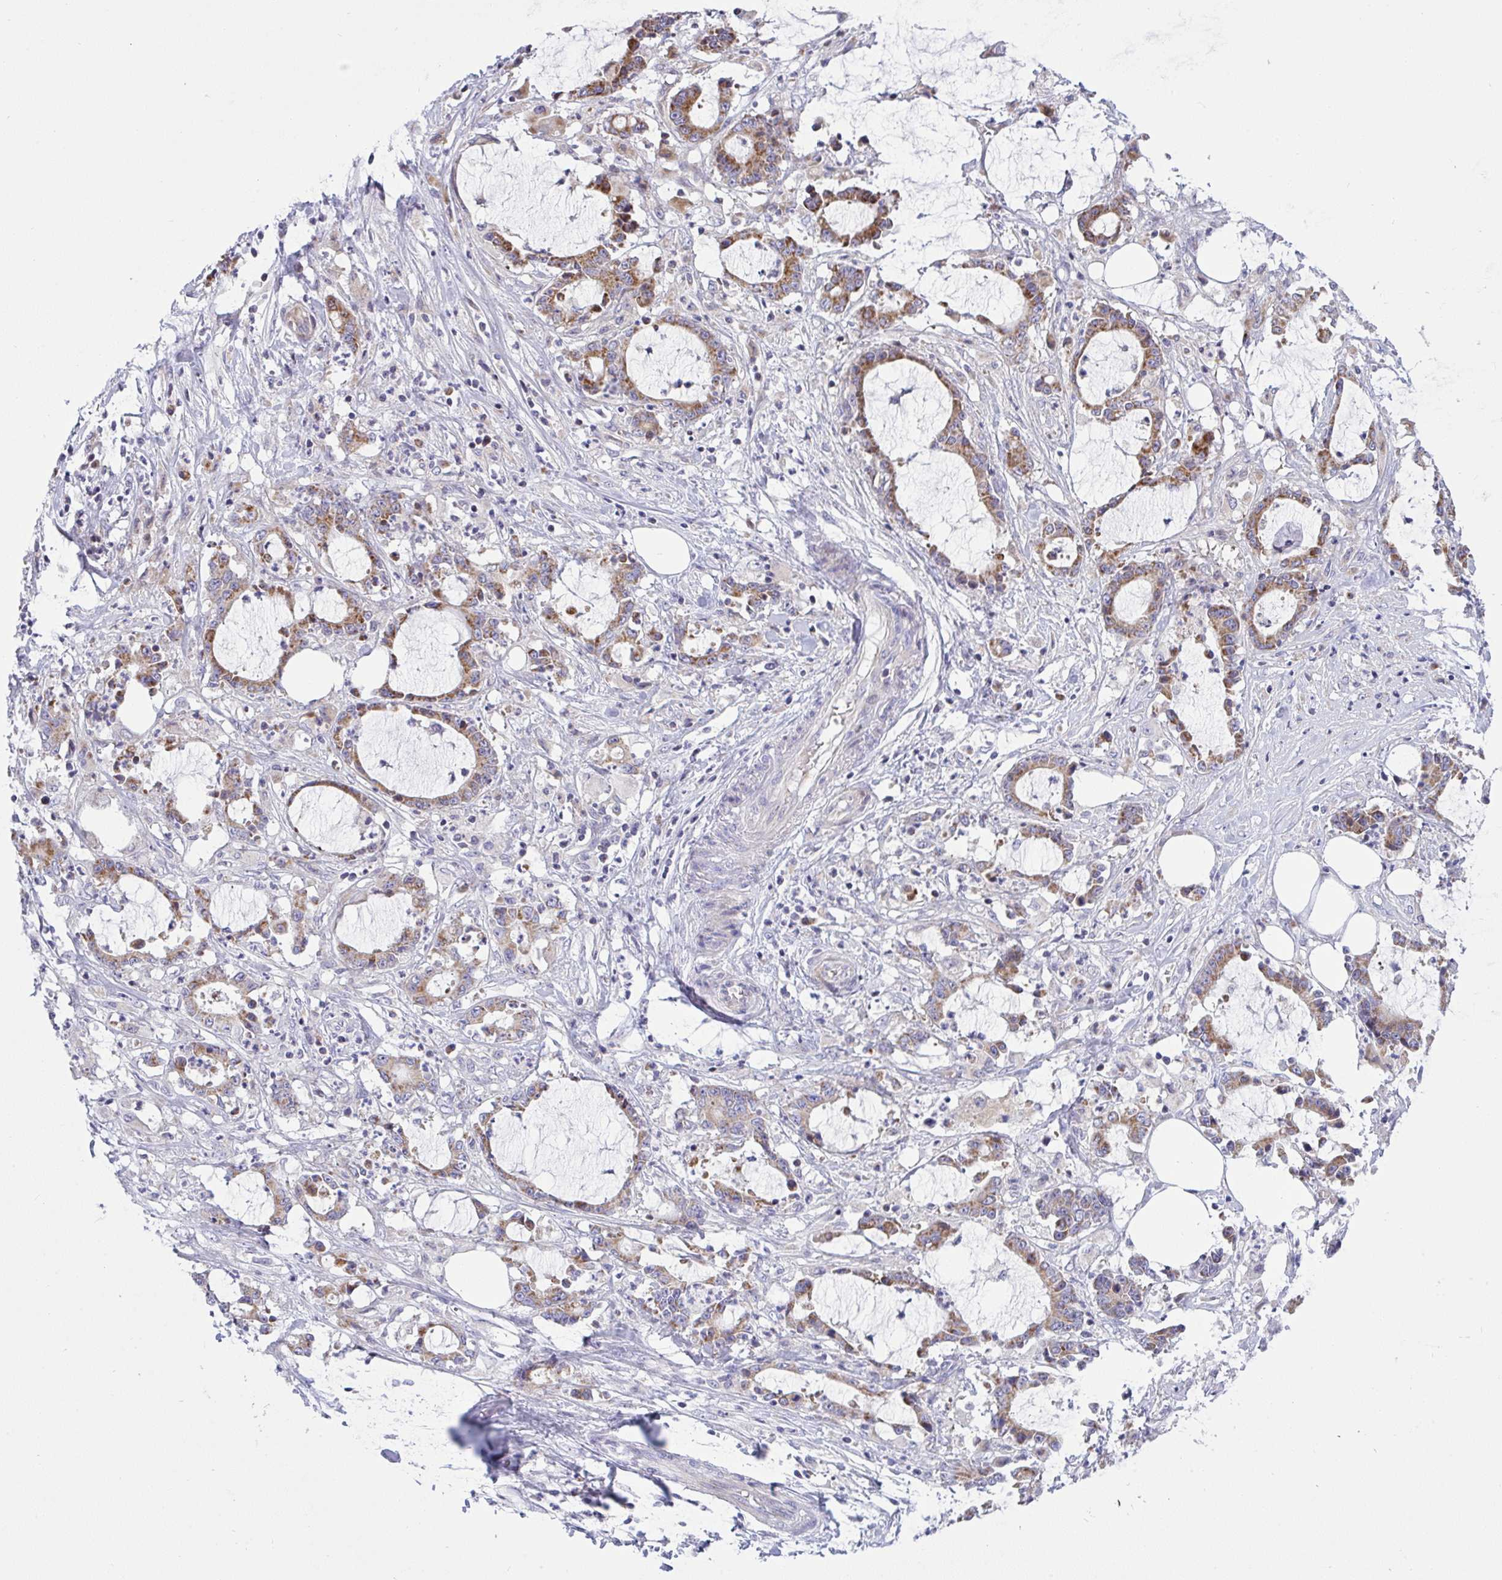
{"staining": {"intensity": "moderate", "quantity": ">75%", "location": "cytoplasmic/membranous"}, "tissue": "stomach cancer", "cell_type": "Tumor cells", "image_type": "cancer", "snomed": [{"axis": "morphology", "description": "Adenocarcinoma, NOS"}, {"axis": "topography", "description": "Stomach, upper"}], "caption": "Immunohistochemistry (IHC) image of neoplastic tissue: human stomach cancer stained using immunohistochemistry exhibits medium levels of moderate protein expression localized specifically in the cytoplasmic/membranous of tumor cells, appearing as a cytoplasmic/membranous brown color.", "gene": "NTN1", "patient": {"sex": "male", "age": 68}}